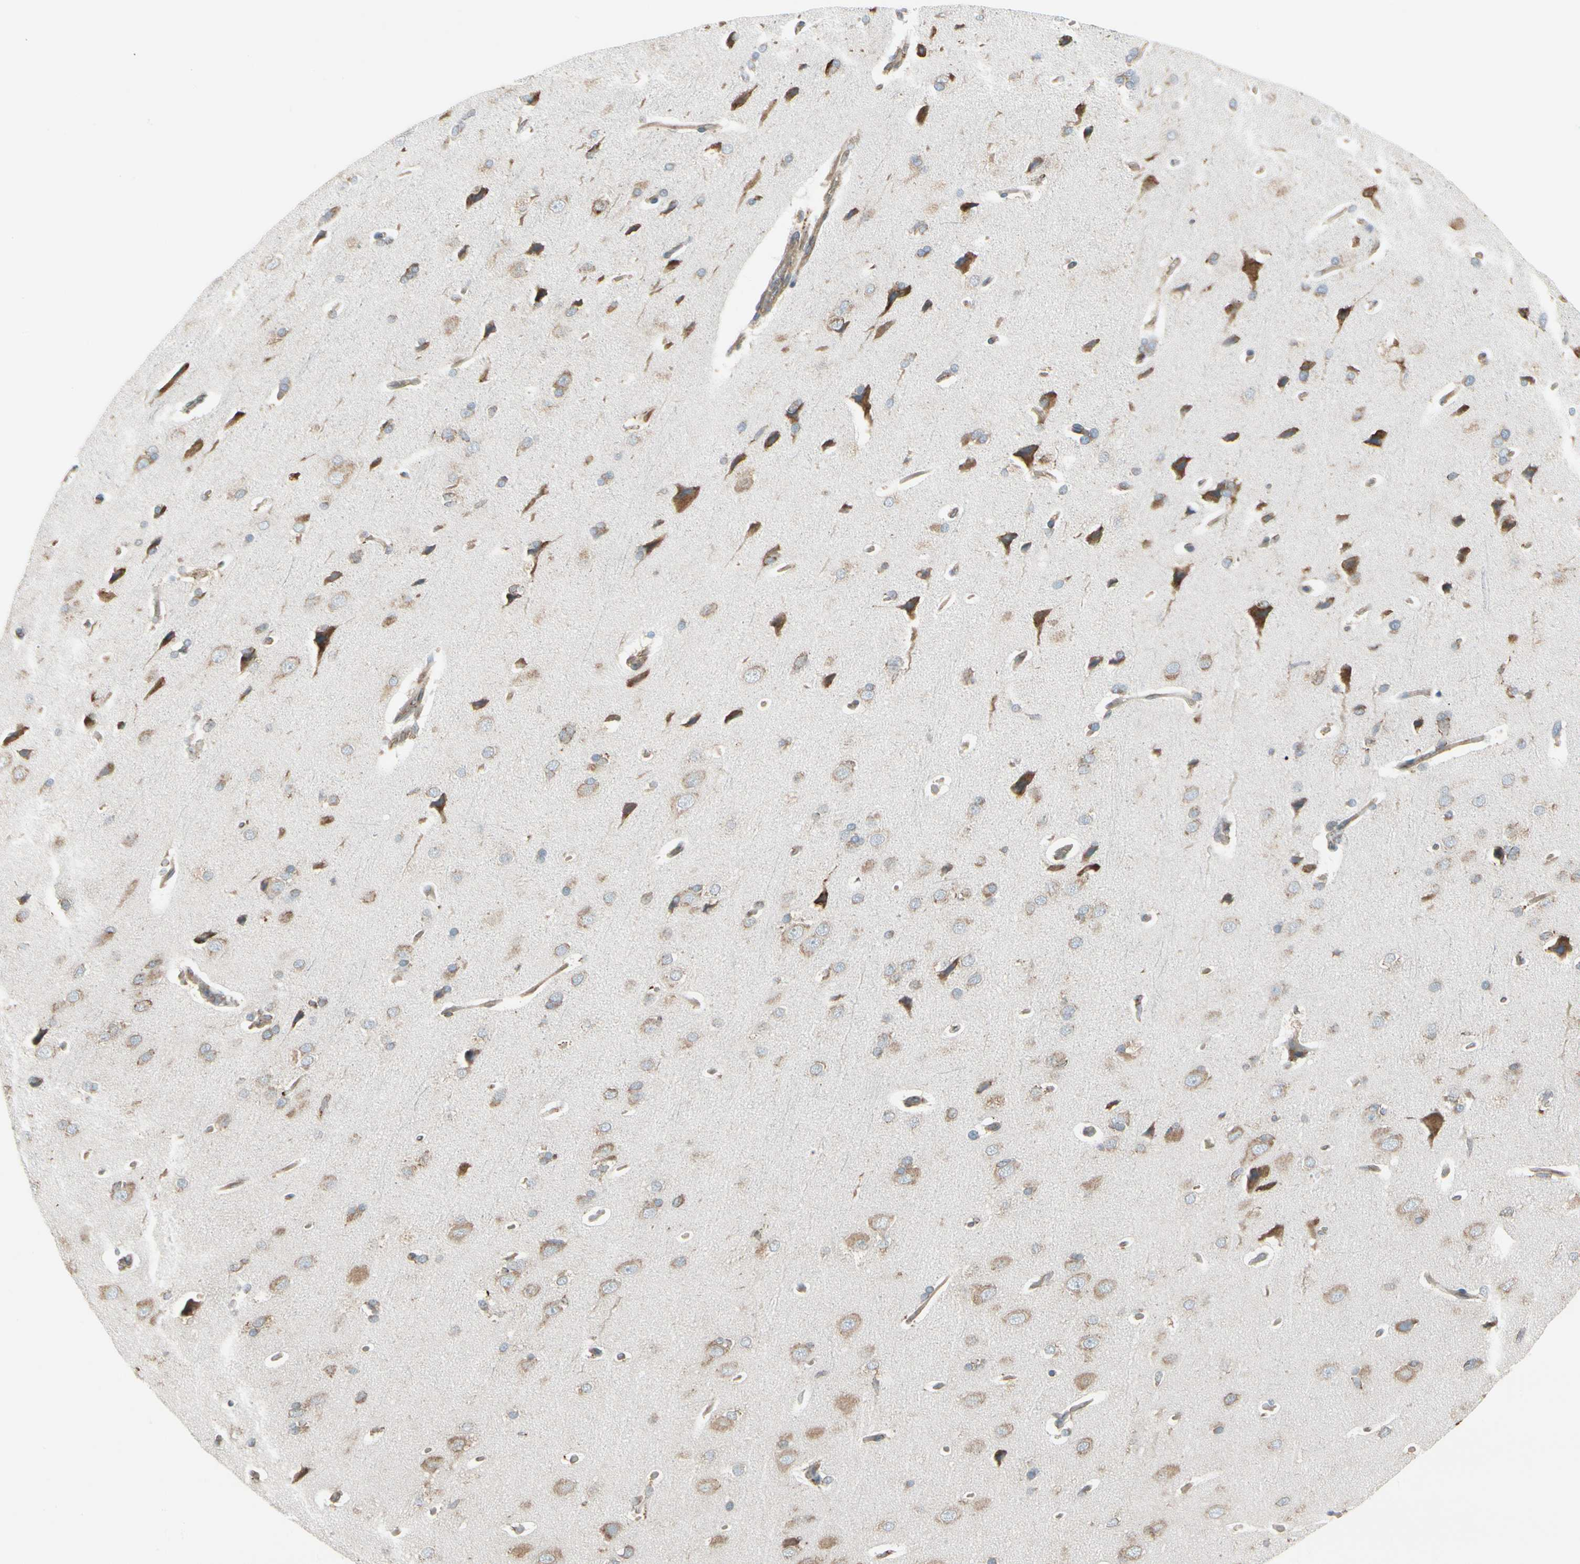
{"staining": {"intensity": "moderate", "quantity": ">75%", "location": "cytoplasmic/membranous"}, "tissue": "cerebral cortex", "cell_type": "Endothelial cells", "image_type": "normal", "snomed": [{"axis": "morphology", "description": "Normal tissue, NOS"}, {"axis": "topography", "description": "Cerebral cortex"}], "caption": "The image exhibits staining of normal cerebral cortex, revealing moderate cytoplasmic/membranous protein positivity (brown color) within endothelial cells.", "gene": "FNDC3A", "patient": {"sex": "male", "age": 62}}